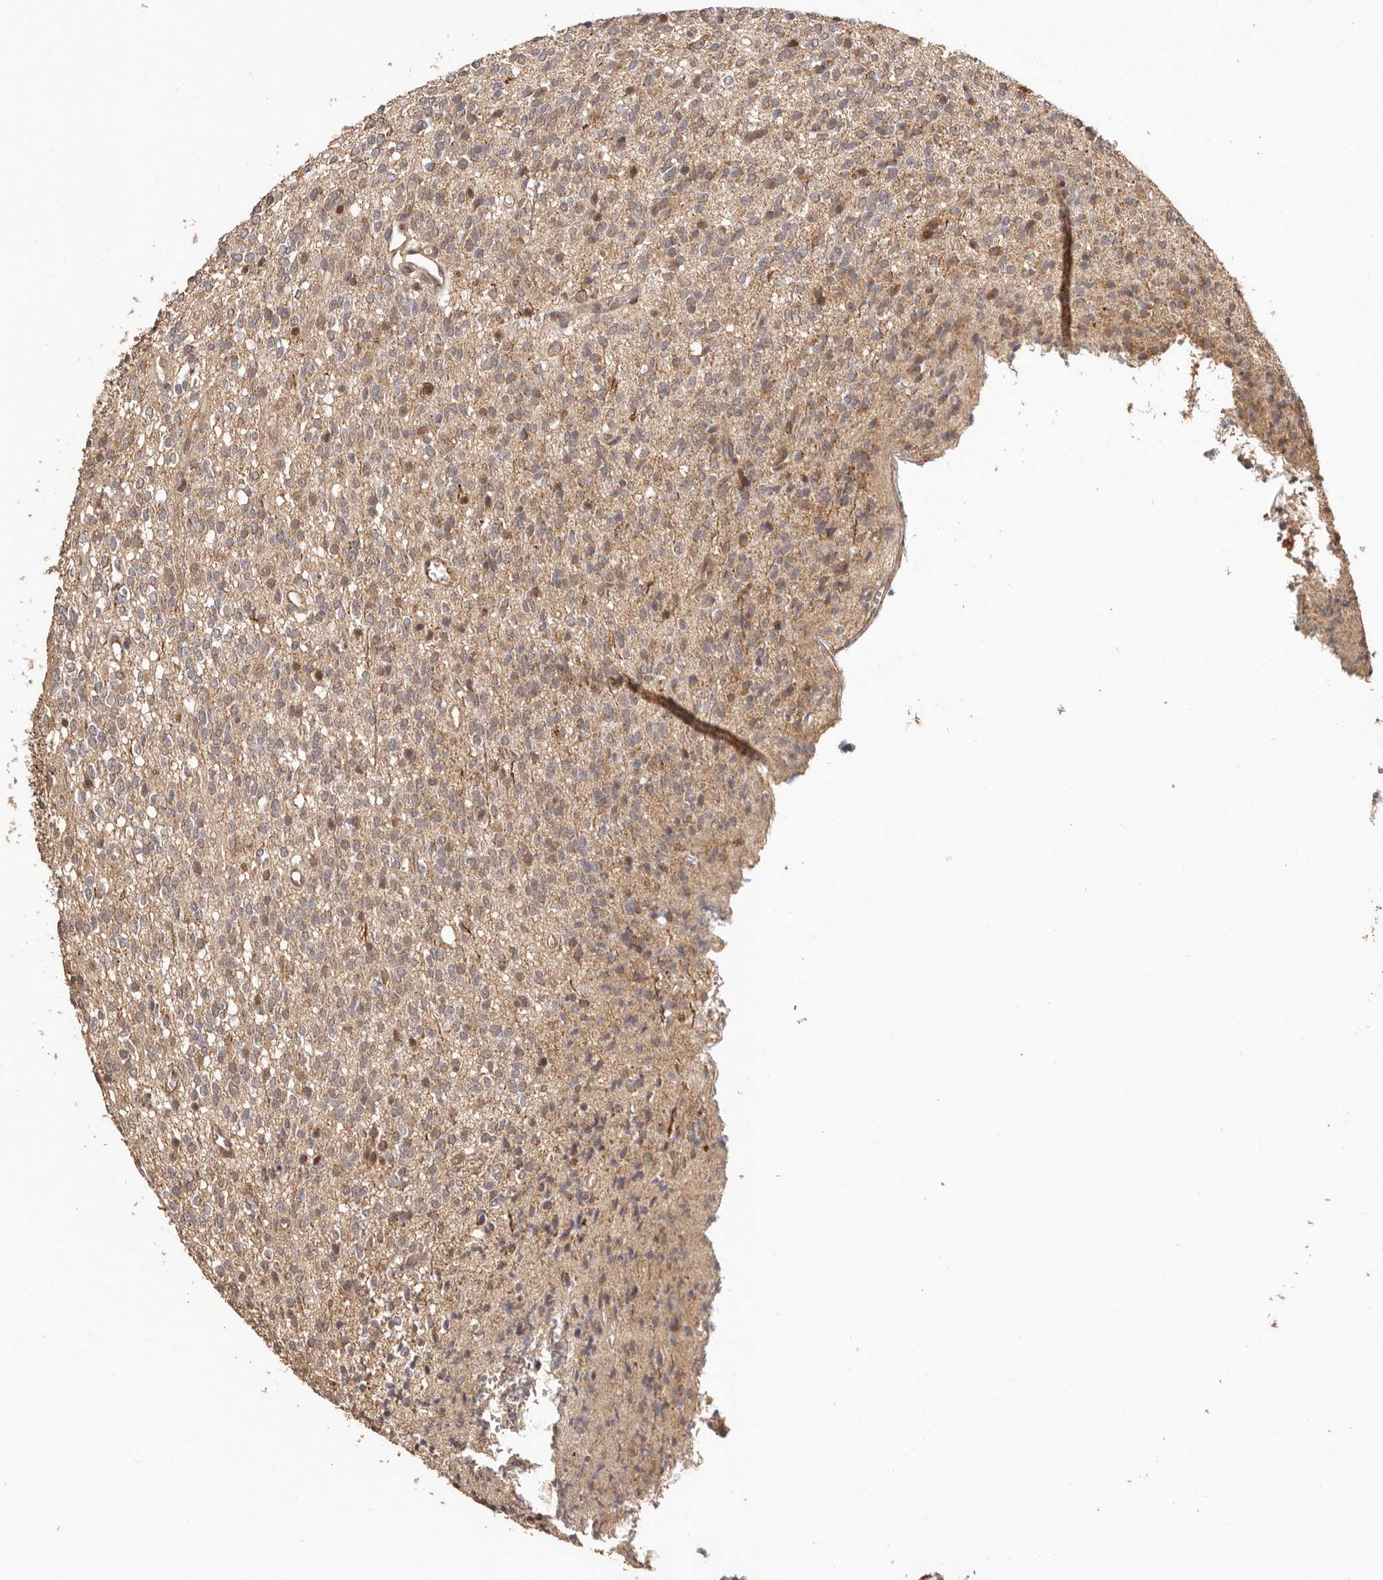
{"staining": {"intensity": "weak", "quantity": ">75%", "location": "cytoplasmic/membranous"}, "tissue": "glioma", "cell_type": "Tumor cells", "image_type": "cancer", "snomed": [{"axis": "morphology", "description": "Glioma, malignant, High grade"}, {"axis": "topography", "description": "Brain"}], "caption": "IHC (DAB) staining of human glioma shows weak cytoplasmic/membranous protein staining in about >75% of tumor cells.", "gene": "UBR2", "patient": {"sex": "male", "age": 34}}